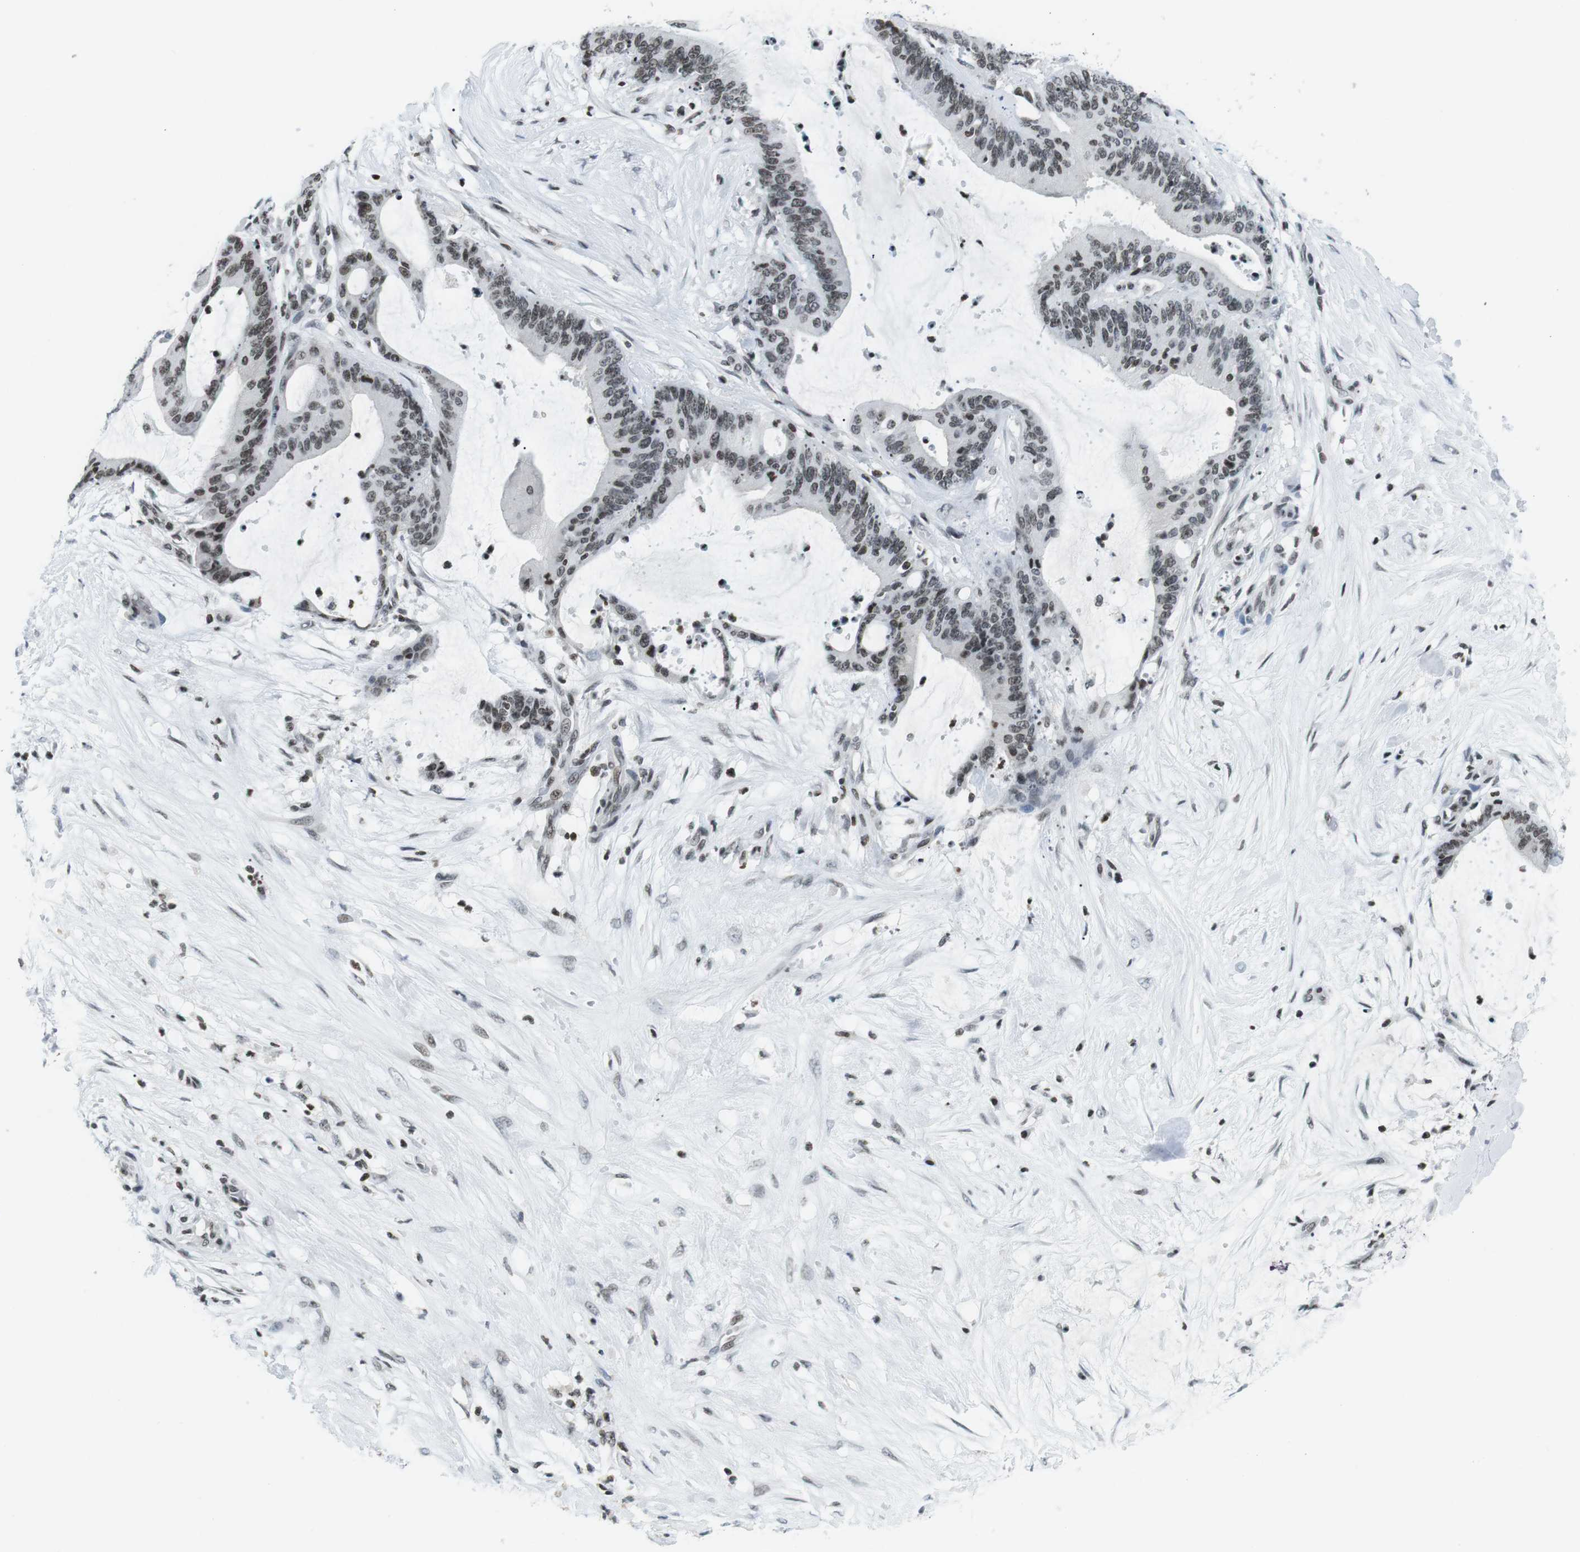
{"staining": {"intensity": "weak", "quantity": ">75%", "location": "nuclear"}, "tissue": "liver cancer", "cell_type": "Tumor cells", "image_type": "cancer", "snomed": [{"axis": "morphology", "description": "Cholangiocarcinoma"}, {"axis": "topography", "description": "Liver"}], "caption": "Cholangiocarcinoma (liver) stained for a protein (brown) demonstrates weak nuclear positive expression in approximately >75% of tumor cells.", "gene": "E2F2", "patient": {"sex": "female", "age": 73}}